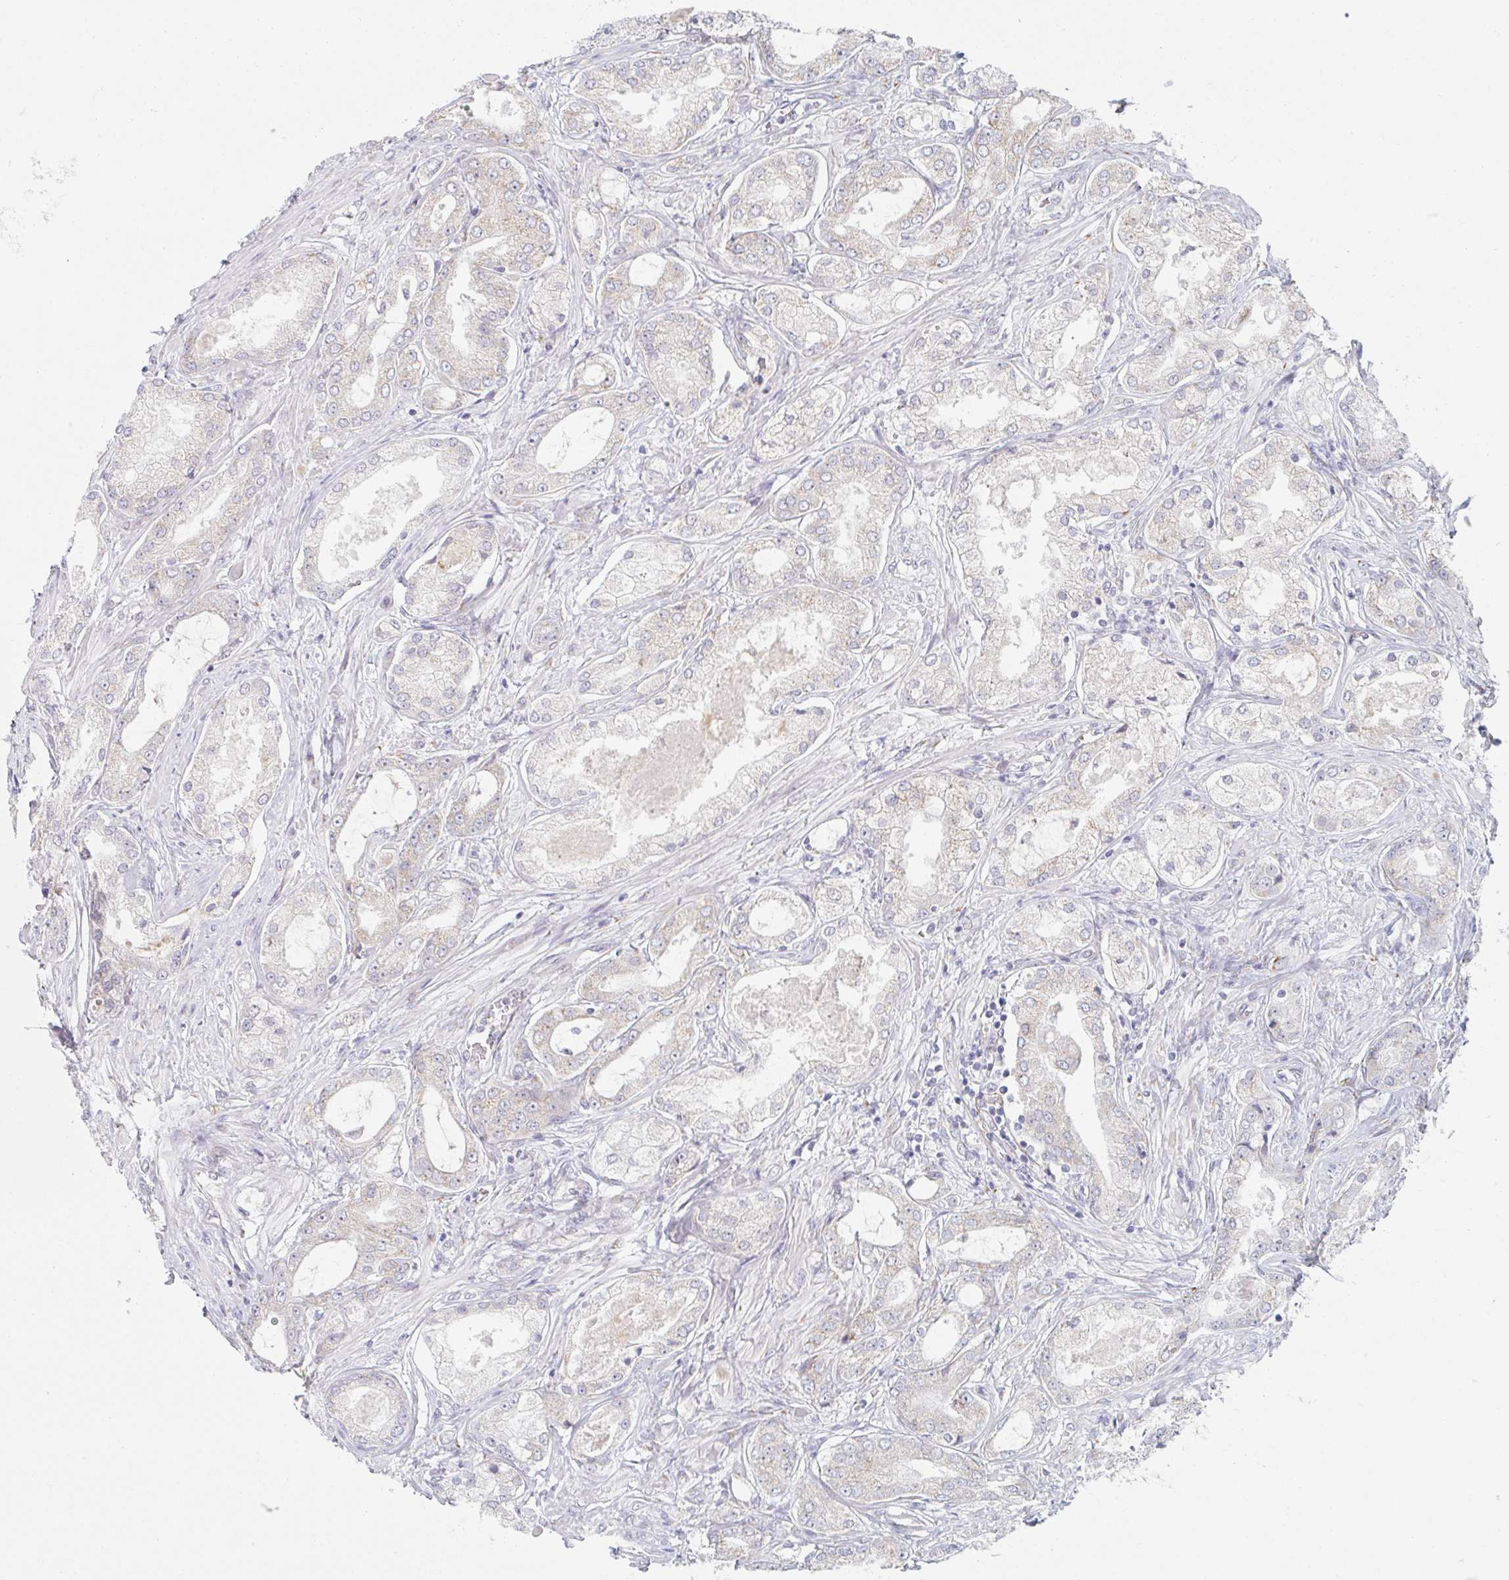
{"staining": {"intensity": "weak", "quantity": "<25%", "location": "cytoplasmic/membranous"}, "tissue": "prostate cancer", "cell_type": "Tumor cells", "image_type": "cancer", "snomed": [{"axis": "morphology", "description": "Adenocarcinoma, Low grade"}, {"axis": "topography", "description": "Prostate"}], "caption": "Tumor cells show no significant positivity in prostate low-grade adenocarcinoma. (Stains: DAB IHC with hematoxylin counter stain, Microscopy: brightfield microscopy at high magnification).", "gene": "TRAPPC10", "patient": {"sex": "male", "age": 68}}